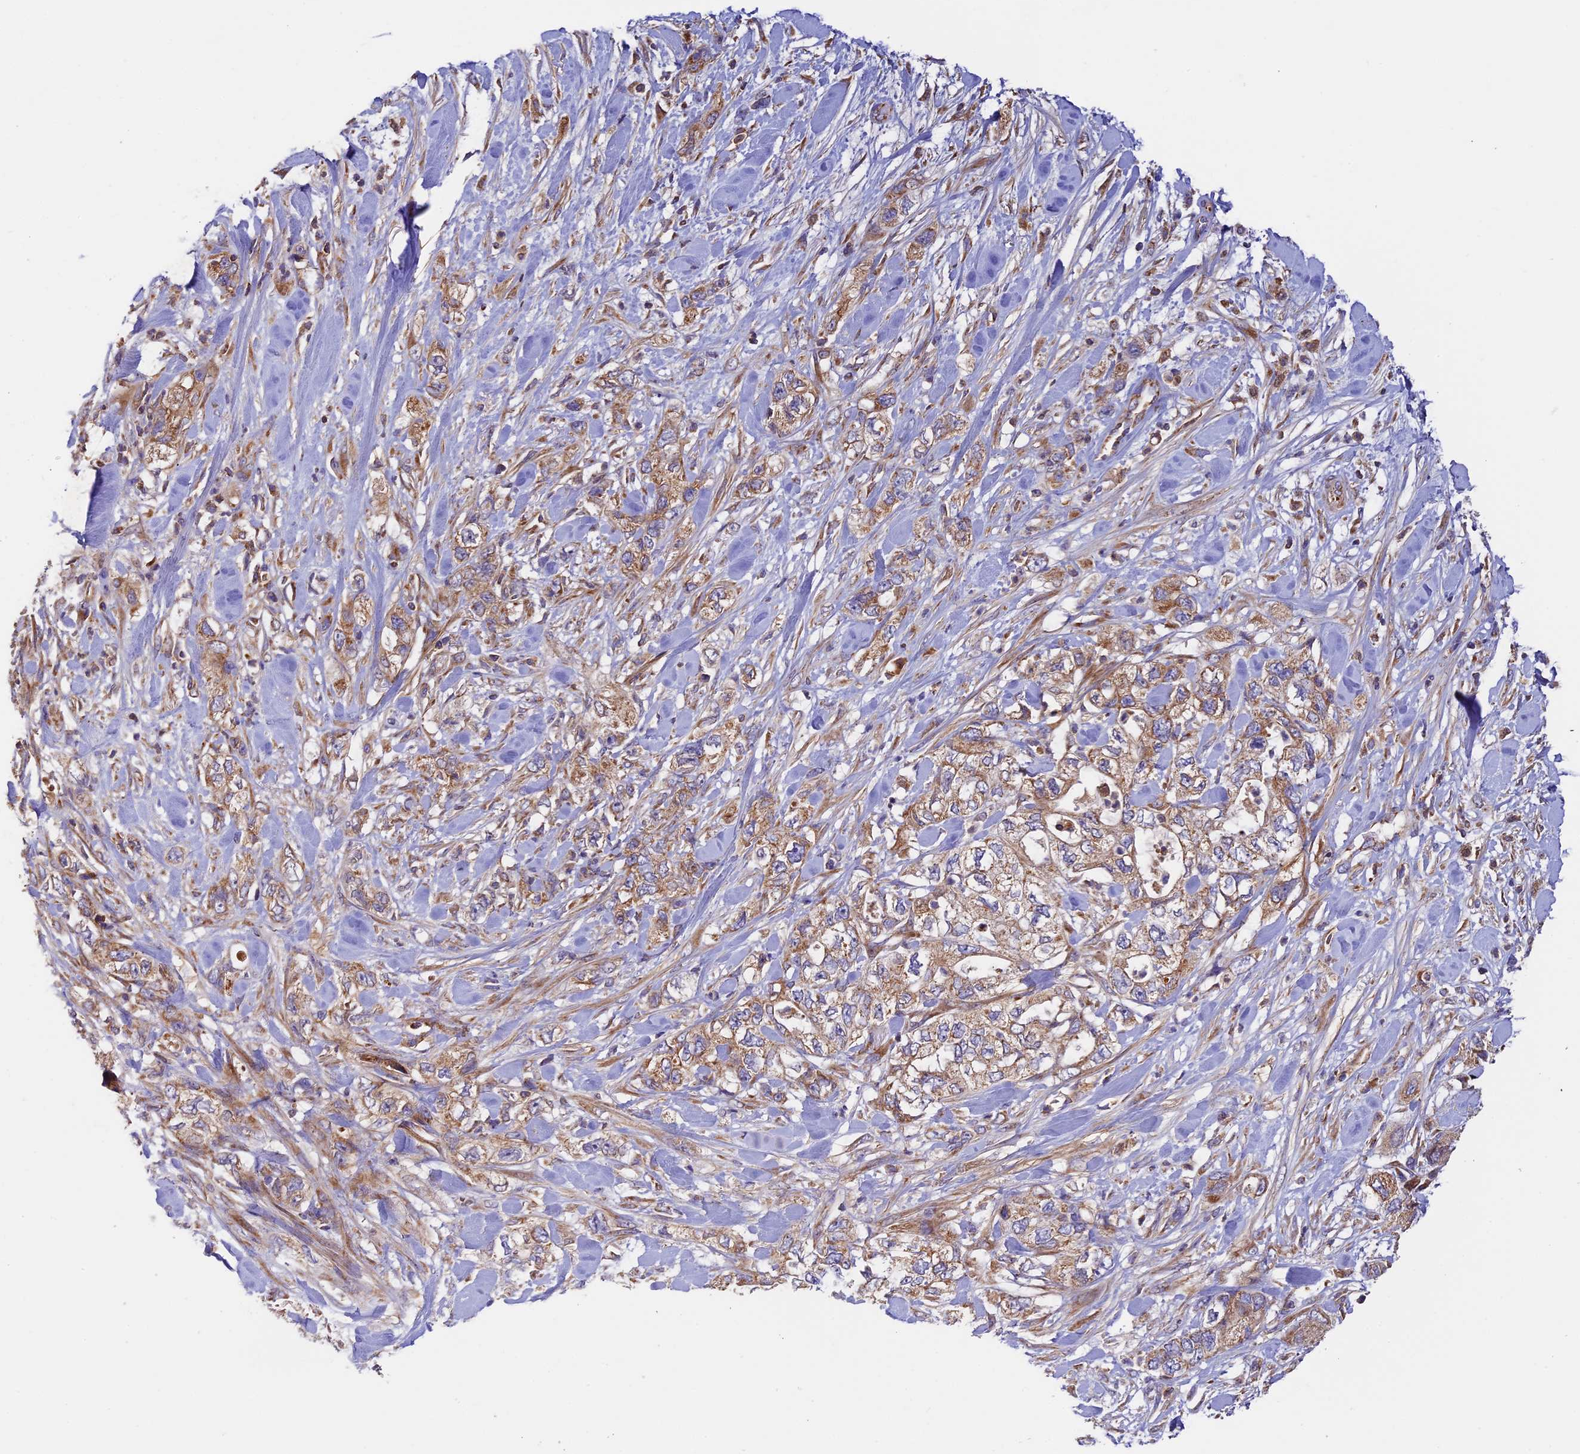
{"staining": {"intensity": "moderate", "quantity": ">75%", "location": "cytoplasmic/membranous"}, "tissue": "pancreatic cancer", "cell_type": "Tumor cells", "image_type": "cancer", "snomed": [{"axis": "morphology", "description": "Adenocarcinoma, NOS"}, {"axis": "topography", "description": "Pancreas"}], "caption": "A brown stain highlights moderate cytoplasmic/membranous expression of a protein in pancreatic cancer tumor cells.", "gene": "OCEL1", "patient": {"sex": "female", "age": 73}}